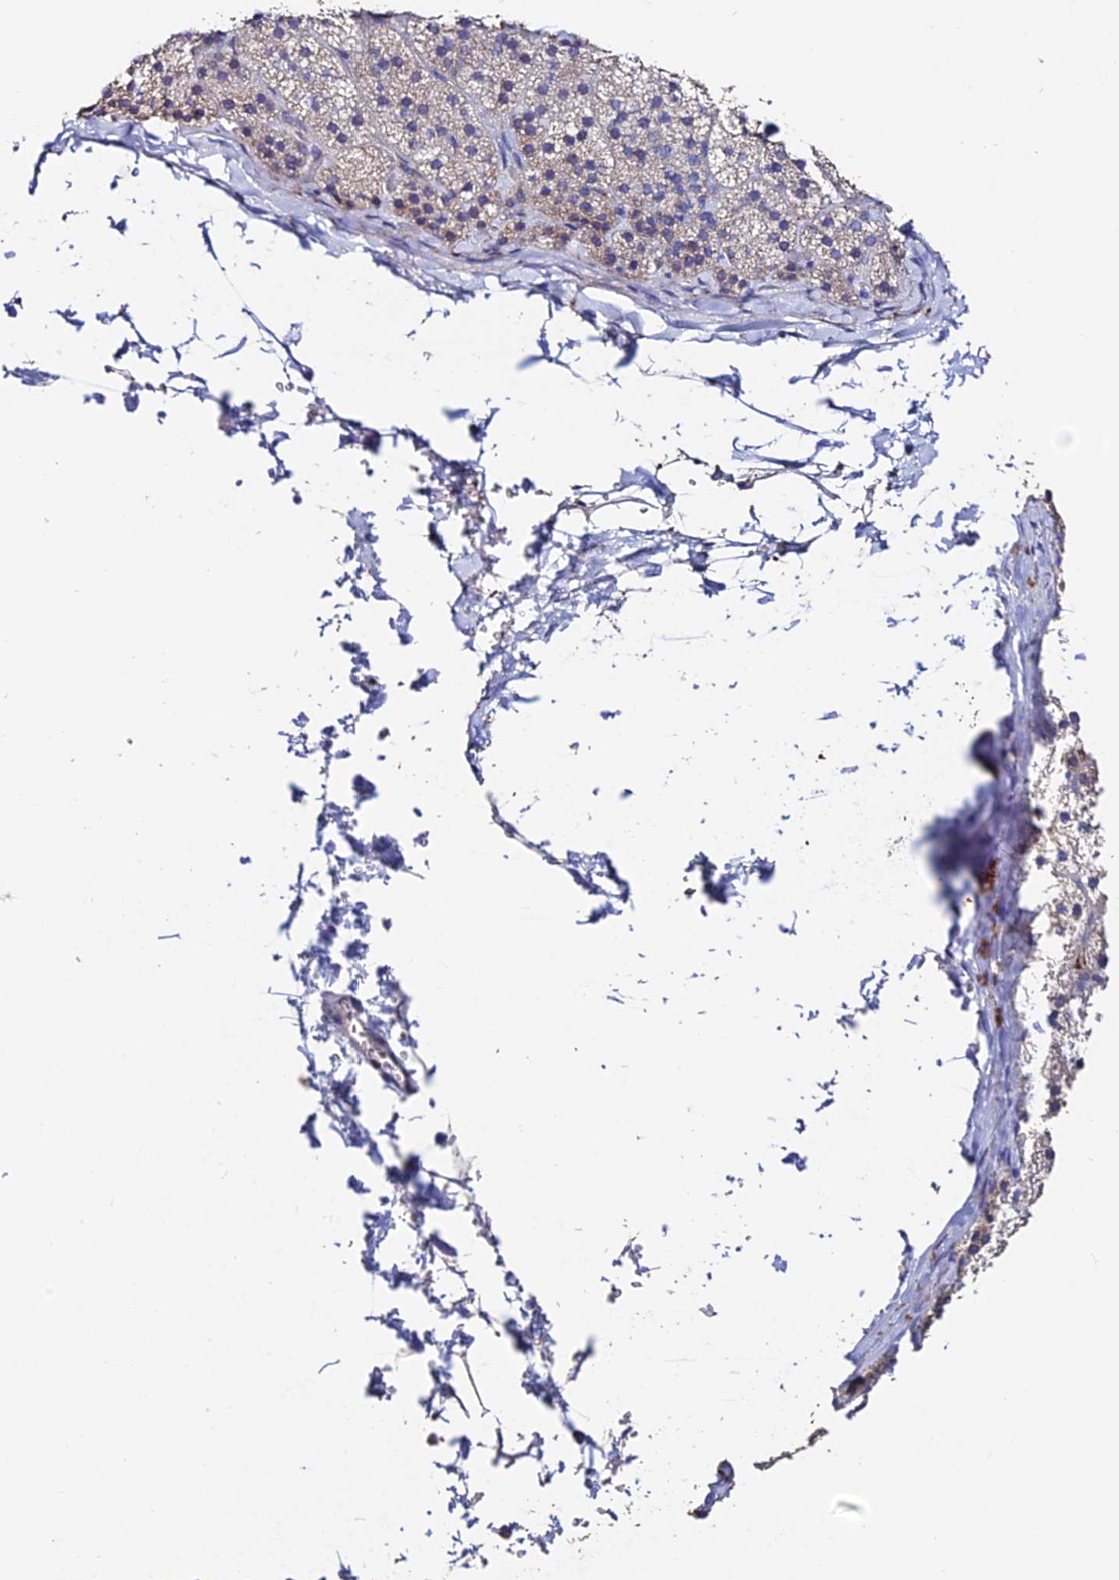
{"staining": {"intensity": "moderate", "quantity": "<25%", "location": "cytoplasmic/membranous"}, "tissue": "adrenal gland", "cell_type": "Glandular cells", "image_type": "normal", "snomed": [{"axis": "morphology", "description": "Normal tissue, NOS"}, {"axis": "topography", "description": "Adrenal gland"}], "caption": "High-power microscopy captured an immunohistochemistry (IHC) image of normal adrenal gland, revealing moderate cytoplasmic/membranous staining in about <25% of glandular cells.", "gene": "ESM1", "patient": {"sex": "female", "age": 44}}